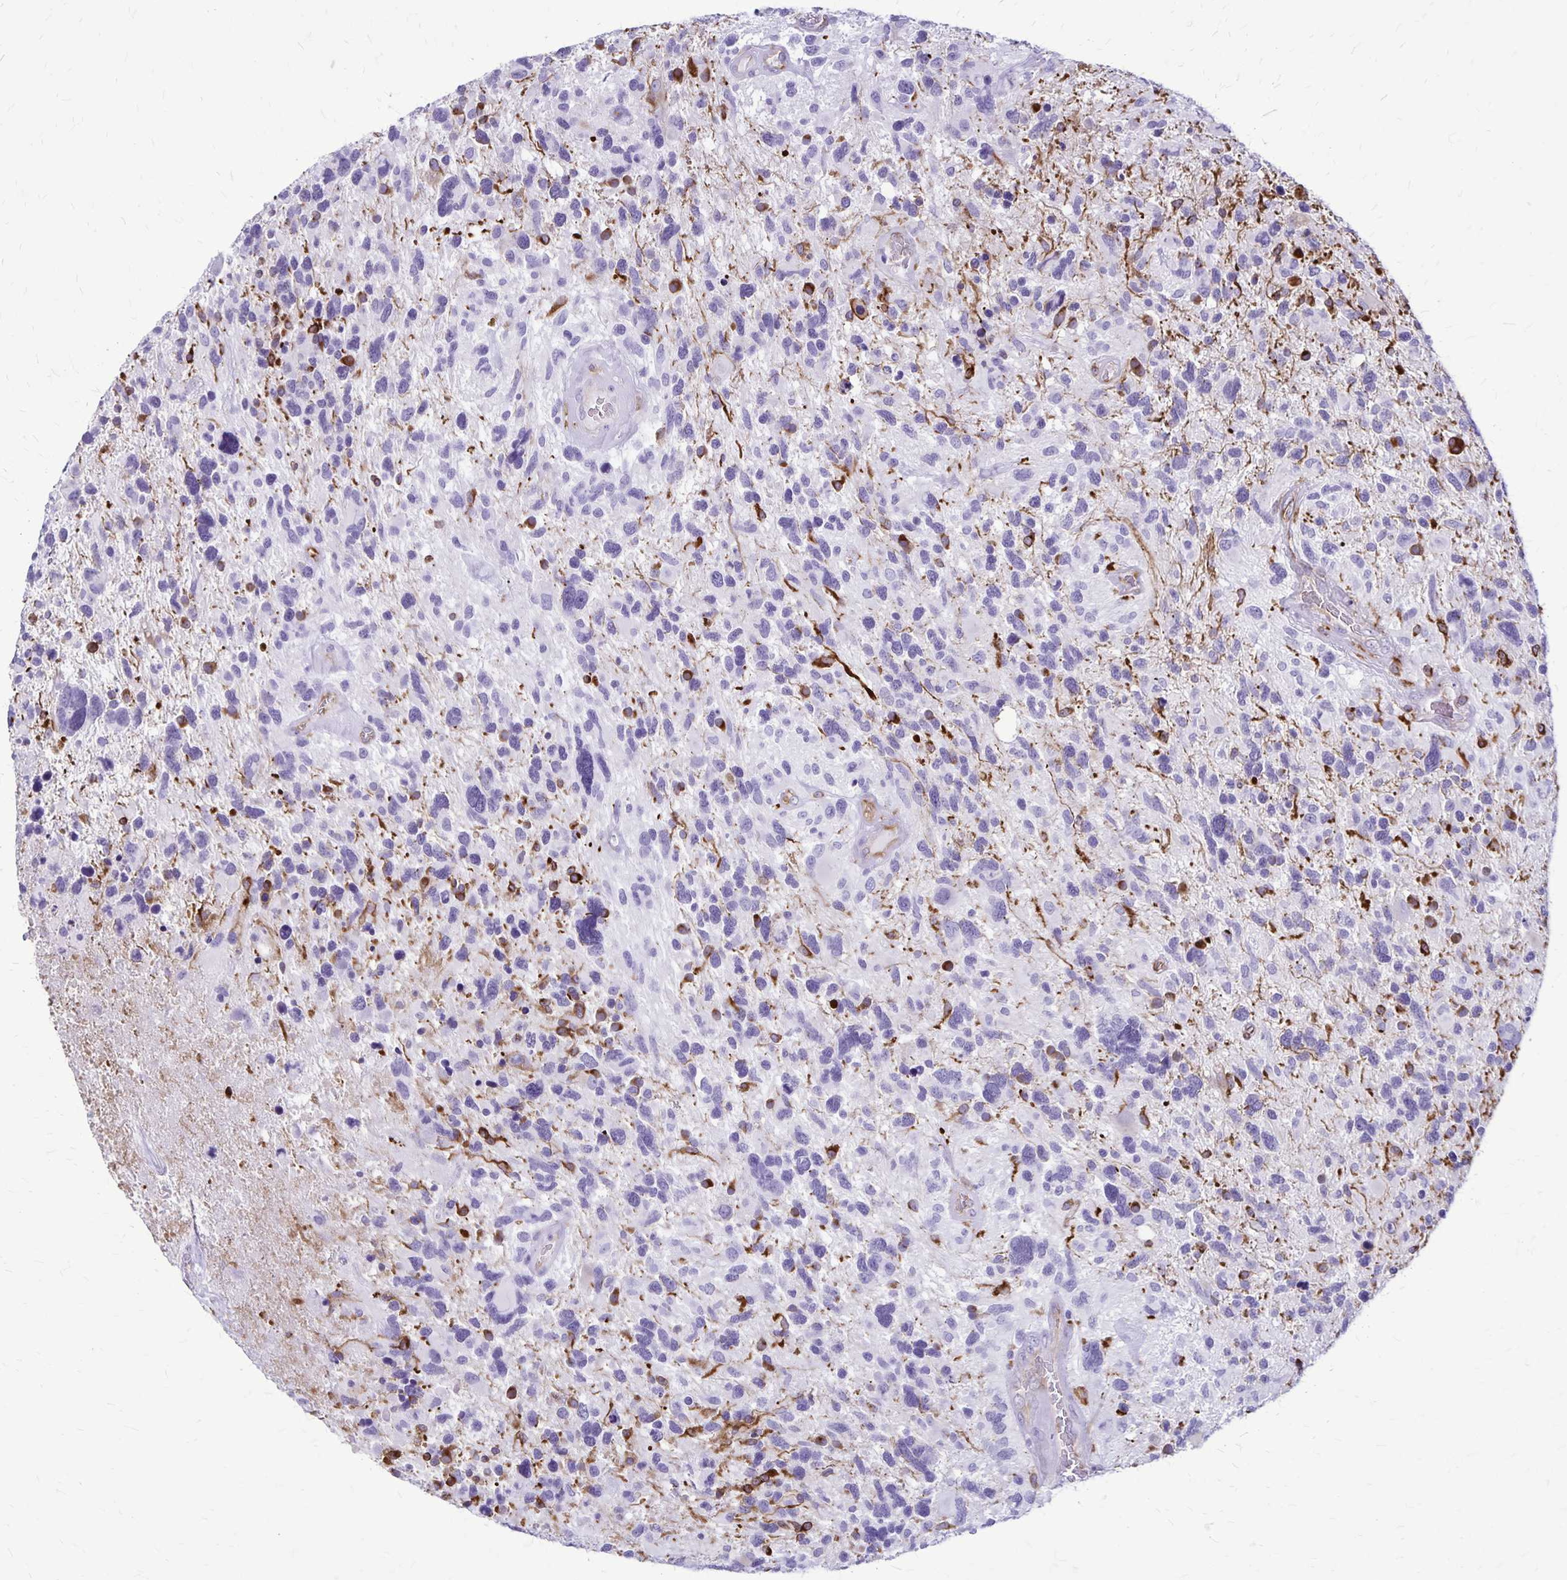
{"staining": {"intensity": "negative", "quantity": "none", "location": "none"}, "tissue": "glioma", "cell_type": "Tumor cells", "image_type": "cancer", "snomed": [{"axis": "morphology", "description": "Glioma, malignant, High grade"}, {"axis": "topography", "description": "Brain"}], "caption": "The immunohistochemistry image has no significant positivity in tumor cells of malignant high-grade glioma tissue. (DAB (3,3'-diaminobenzidine) immunohistochemistry (IHC), high magnification).", "gene": "RTN1", "patient": {"sex": "male", "age": 49}}